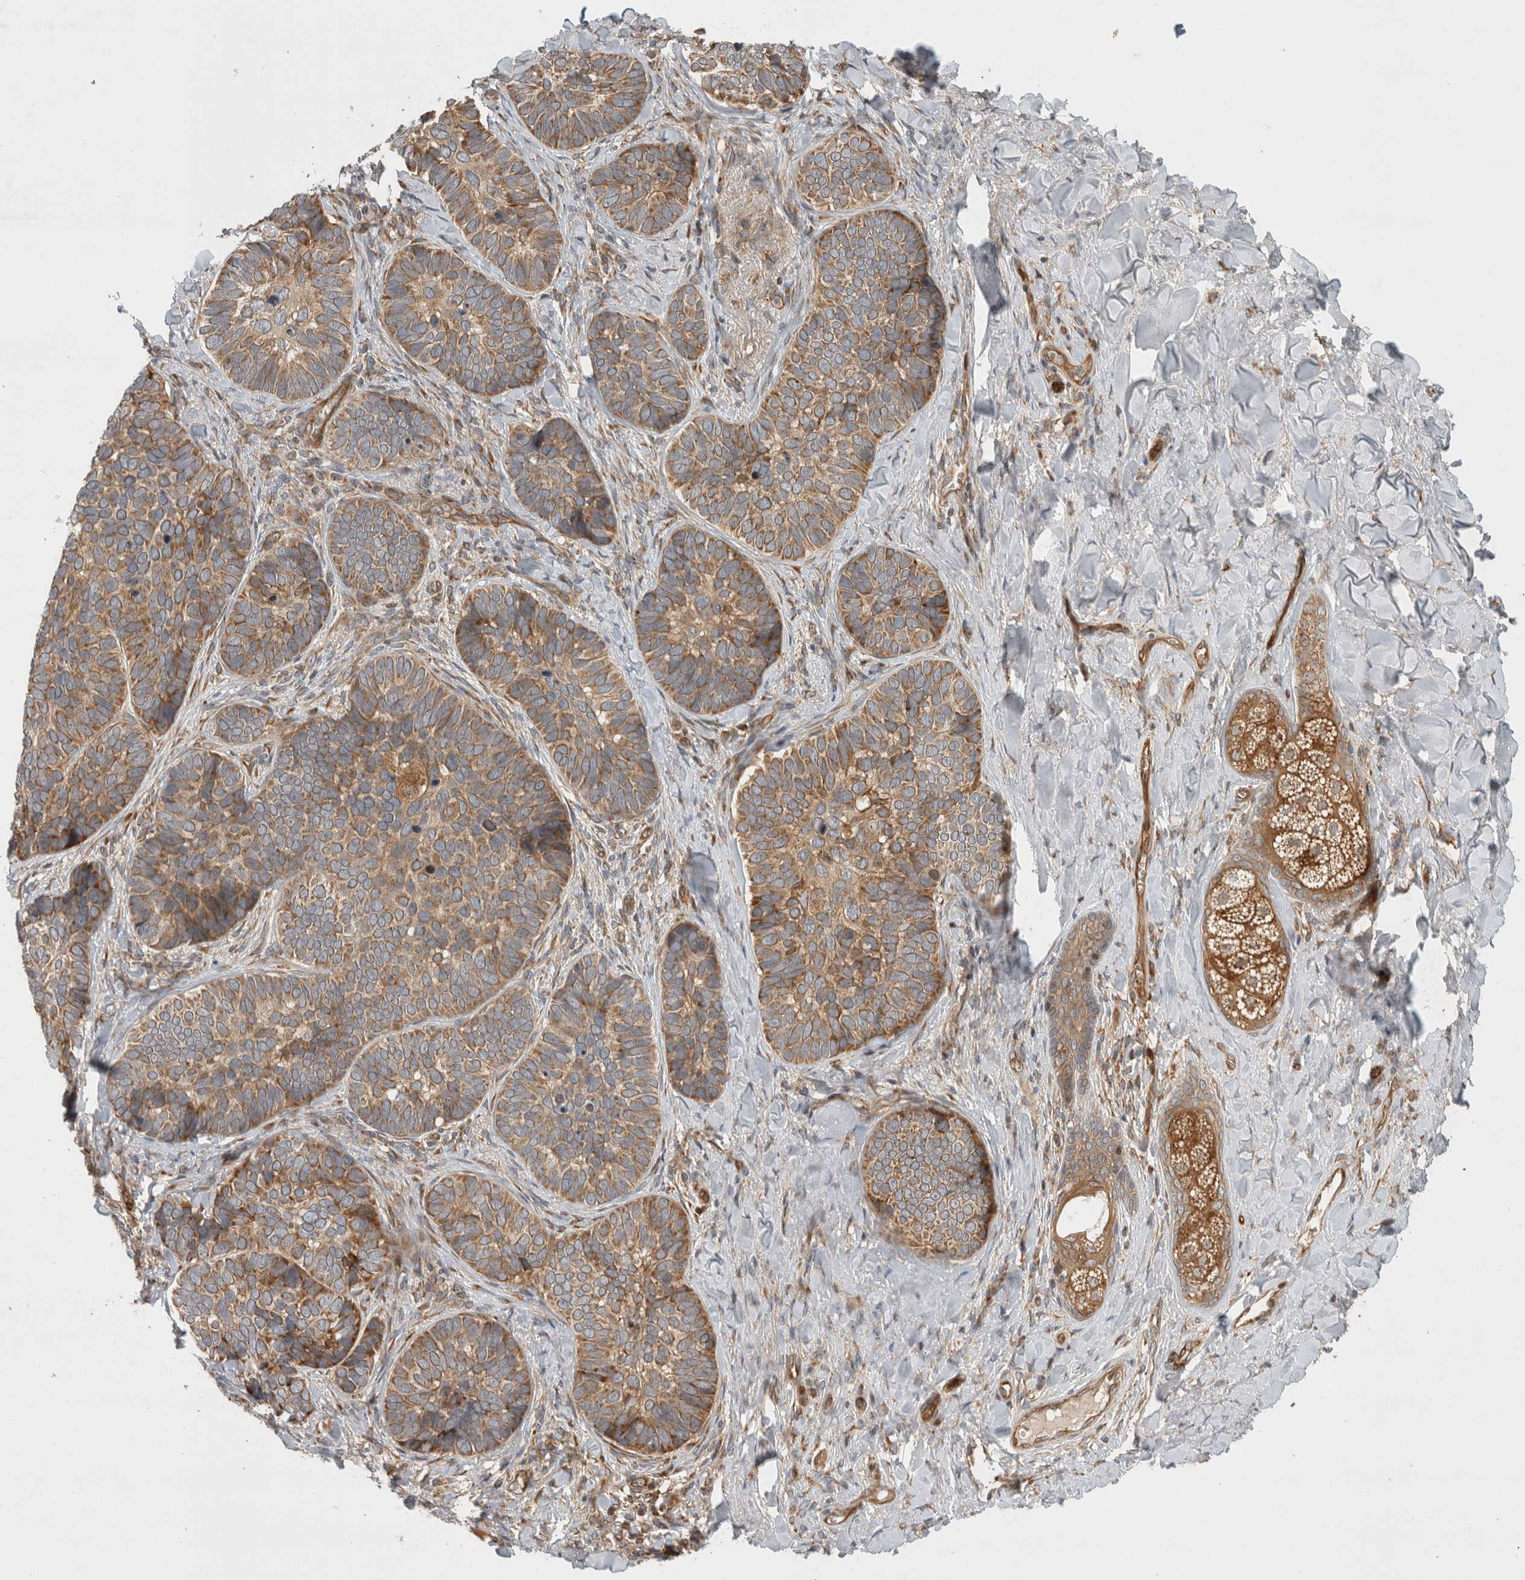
{"staining": {"intensity": "moderate", "quantity": ">75%", "location": "cytoplasmic/membranous"}, "tissue": "skin cancer", "cell_type": "Tumor cells", "image_type": "cancer", "snomed": [{"axis": "morphology", "description": "Basal cell carcinoma"}, {"axis": "topography", "description": "Skin"}], "caption": "An immunohistochemistry image of neoplastic tissue is shown. Protein staining in brown highlights moderate cytoplasmic/membranous positivity in basal cell carcinoma (skin) within tumor cells. The staining was performed using DAB to visualize the protein expression in brown, while the nuclei were stained in blue with hematoxylin (Magnification: 20x).", "gene": "TUBD1", "patient": {"sex": "male", "age": 62}}